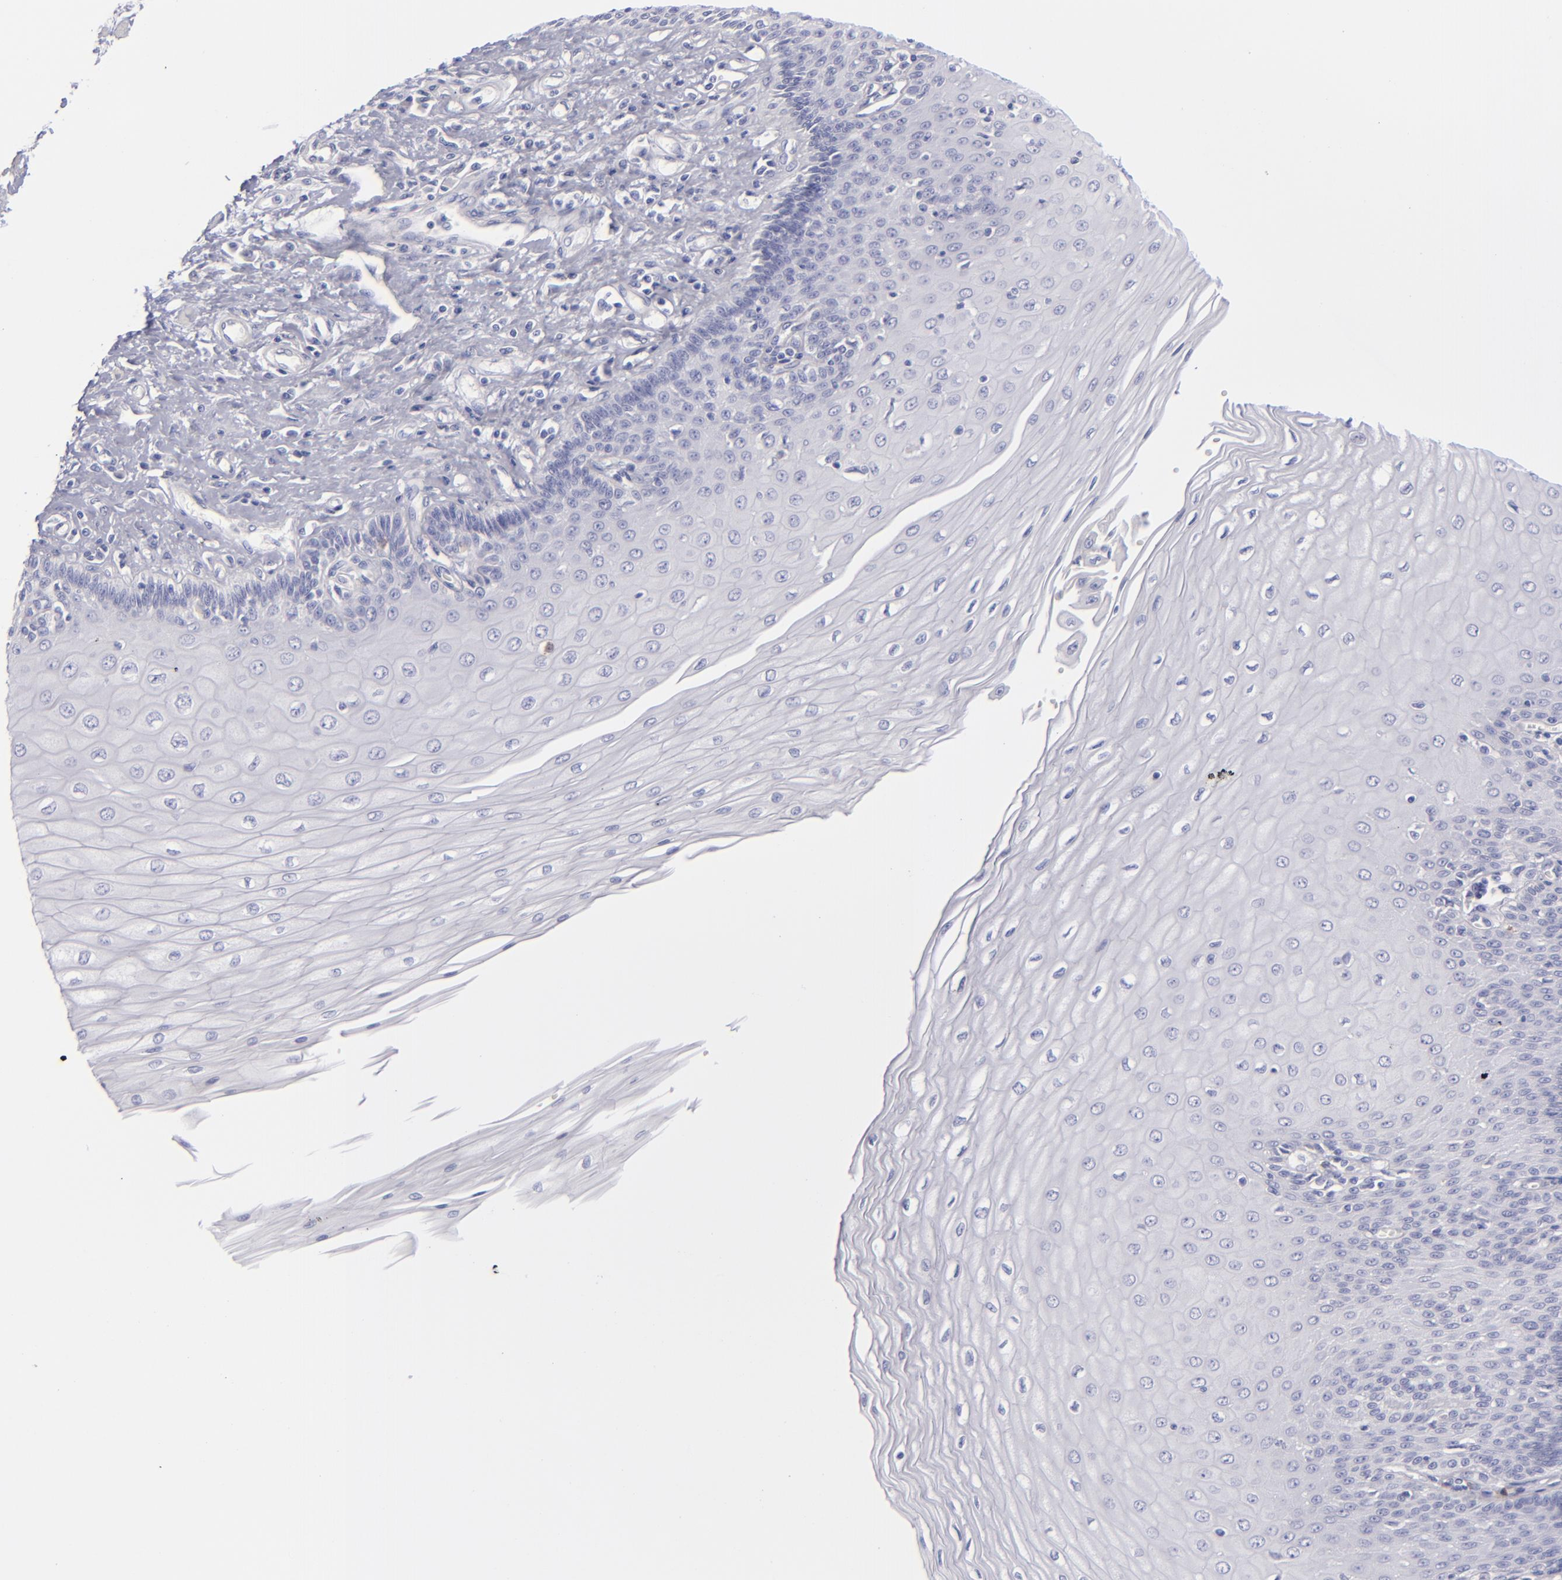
{"staining": {"intensity": "negative", "quantity": "none", "location": "none"}, "tissue": "esophagus", "cell_type": "Squamous epithelial cells", "image_type": "normal", "snomed": [{"axis": "morphology", "description": "Normal tissue, NOS"}, {"axis": "topography", "description": "Esophagus"}], "caption": "Immunohistochemistry micrograph of unremarkable esophagus stained for a protein (brown), which exhibits no staining in squamous epithelial cells.", "gene": "CD22", "patient": {"sex": "male", "age": 70}}